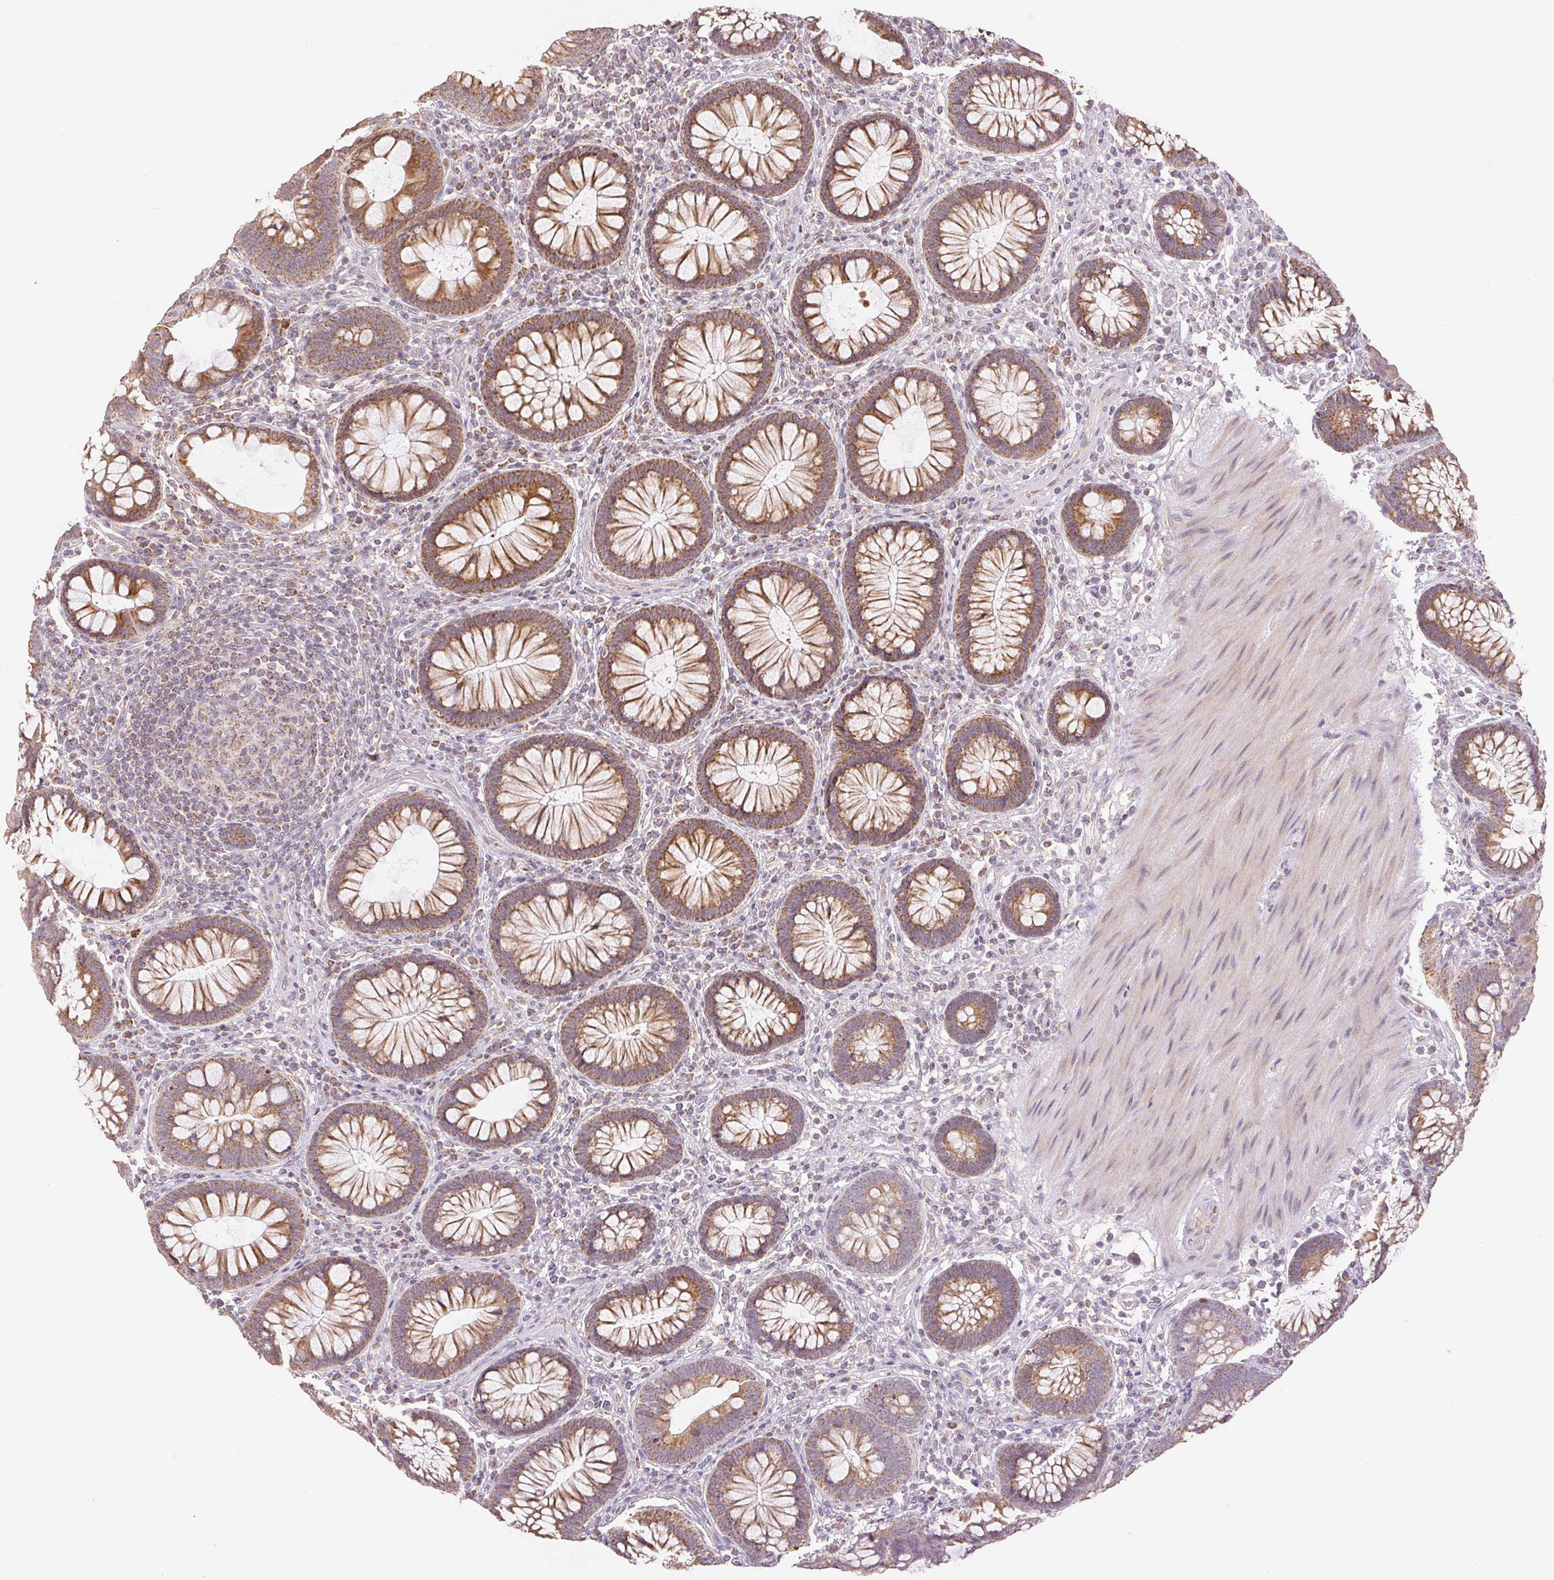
{"staining": {"intensity": "negative", "quantity": "none", "location": "none"}, "tissue": "colon", "cell_type": "Endothelial cells", "image_type": "normal", "snomed": [{"axis": "morphology", "description": "Normal tissue, NOS"}, {"axis": "morphology", "description": "Adenoma, NOS"}, {"axis": "topography", "description": "Soft tissue"}, {"axis": "topography", "description": "Colon"}], "caption": "The histopathology image reveals no significant expression in endothelial cells of colon.", "gene": "CLASP1", "patient": {"sex": "male", "age": 47}}